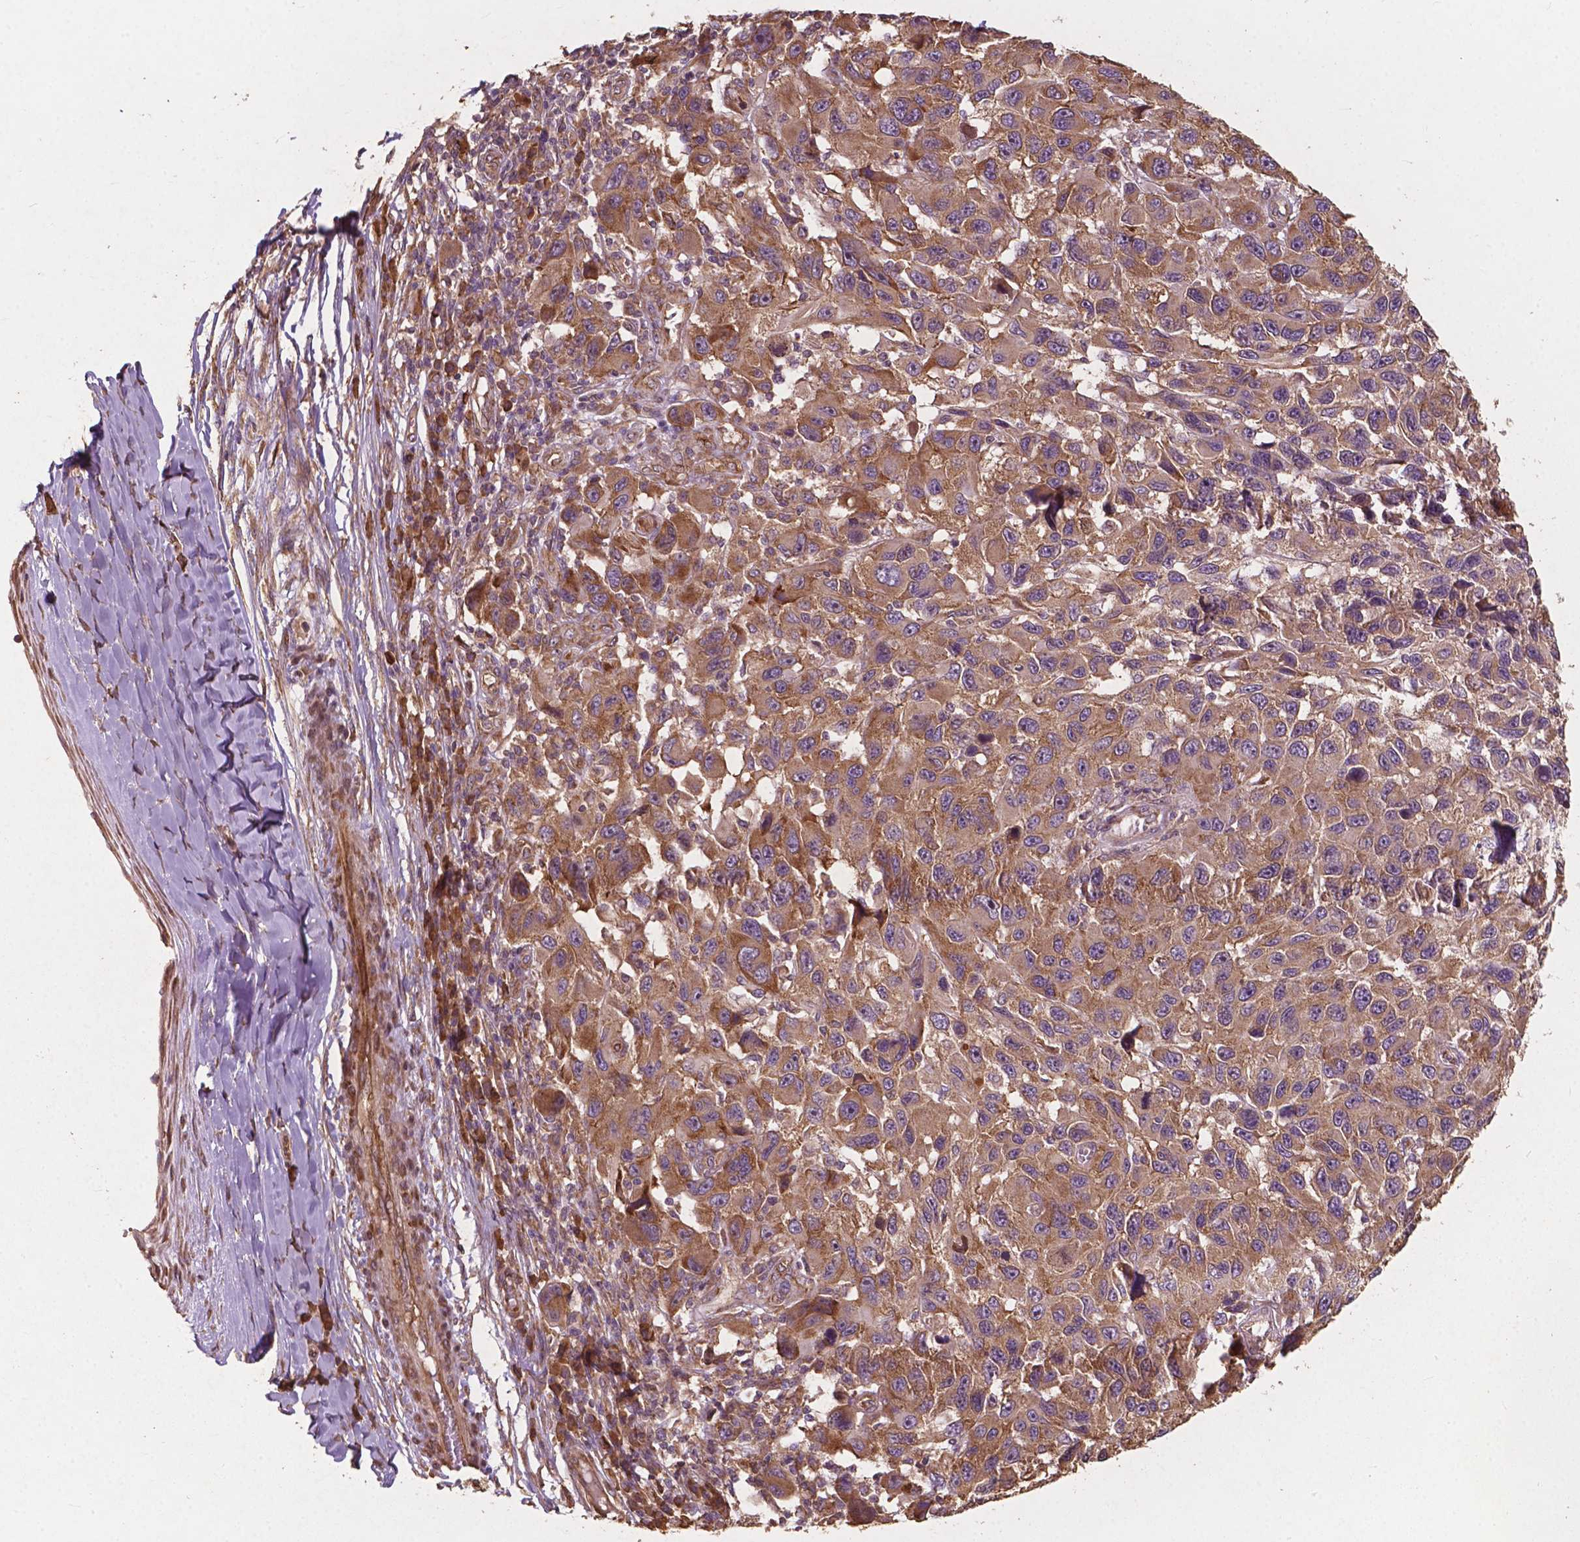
{"staining": {"intensity": "moderate", "quantity": ">75%", "location": "cytoplasmic/membranous"}, "tissue": "melanoma", "cell_type": "Tumor cells", "image_type": "cancer", "snomed": [{"axis": "morphology", "description": "Malignant melanoma, NOS"}, {"axis": "topography", "description": "Skin"}], "caption": "Approximately >75% of tumor cells in melanoma reveal moderate cytoplasmic/membranous protein staining as visualized by brown immunohistochemical staining.", "gene": "G3BP1", "patient": {"sex": "male", "age": 53}}